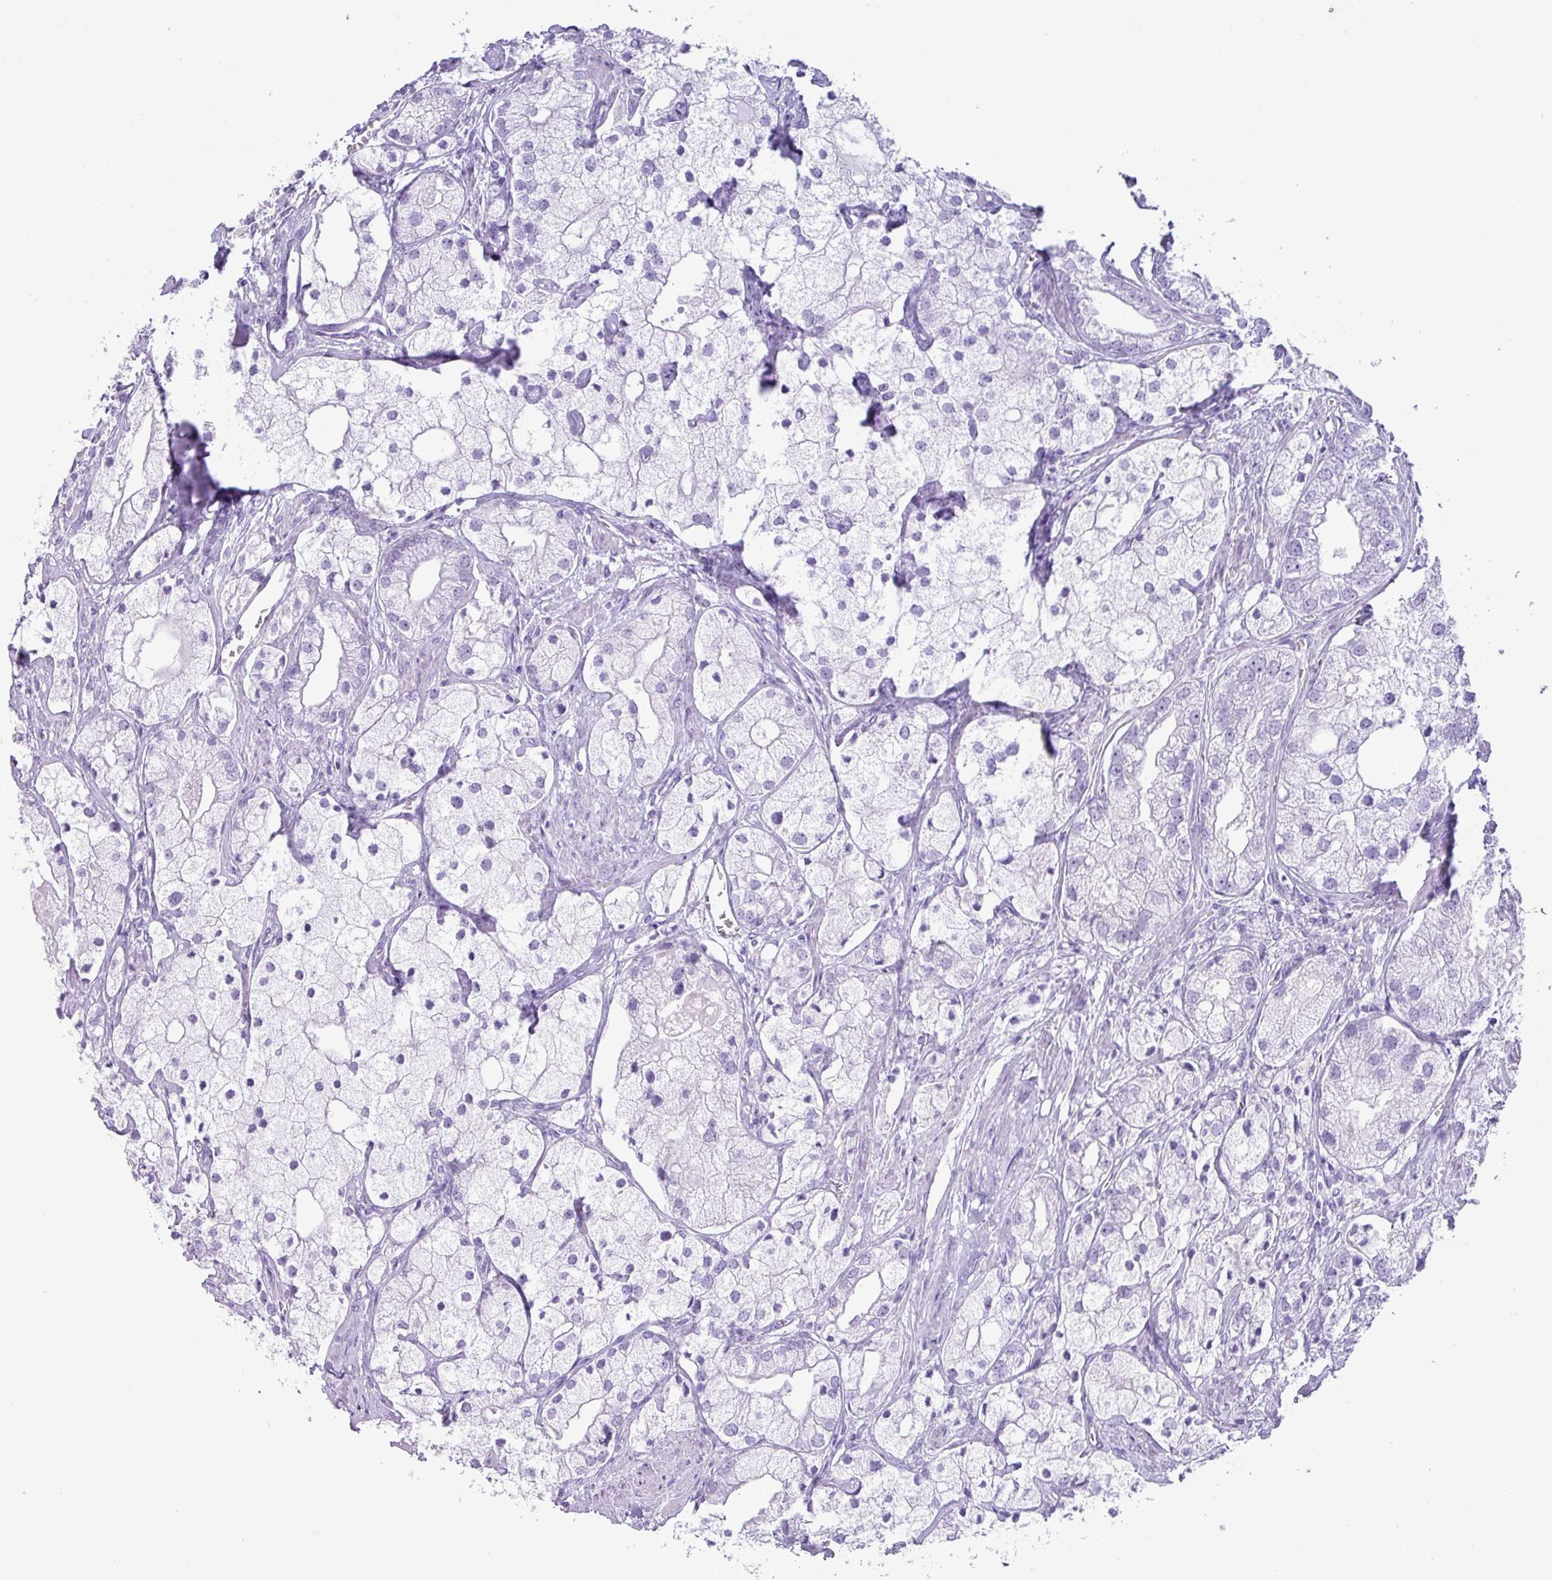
{"staining": {"intensity": "negative", "quantity": "none", "location": "none"}, "tissue": "prostate cancer", "cell_type": "Tumor cells", "image_type": "cancer", "snomed": [{"axis": "morphology", "description": "Adenocarcinoma, Low grade"}, {"axis": "topography", "description": "Prostate"}], "caption": "The photomicrograph demonstrates no significant positivity in tumor cells of prostate cancer.", "gene": "ZNF568", "patient": {"sex": "male", "age": 69}}